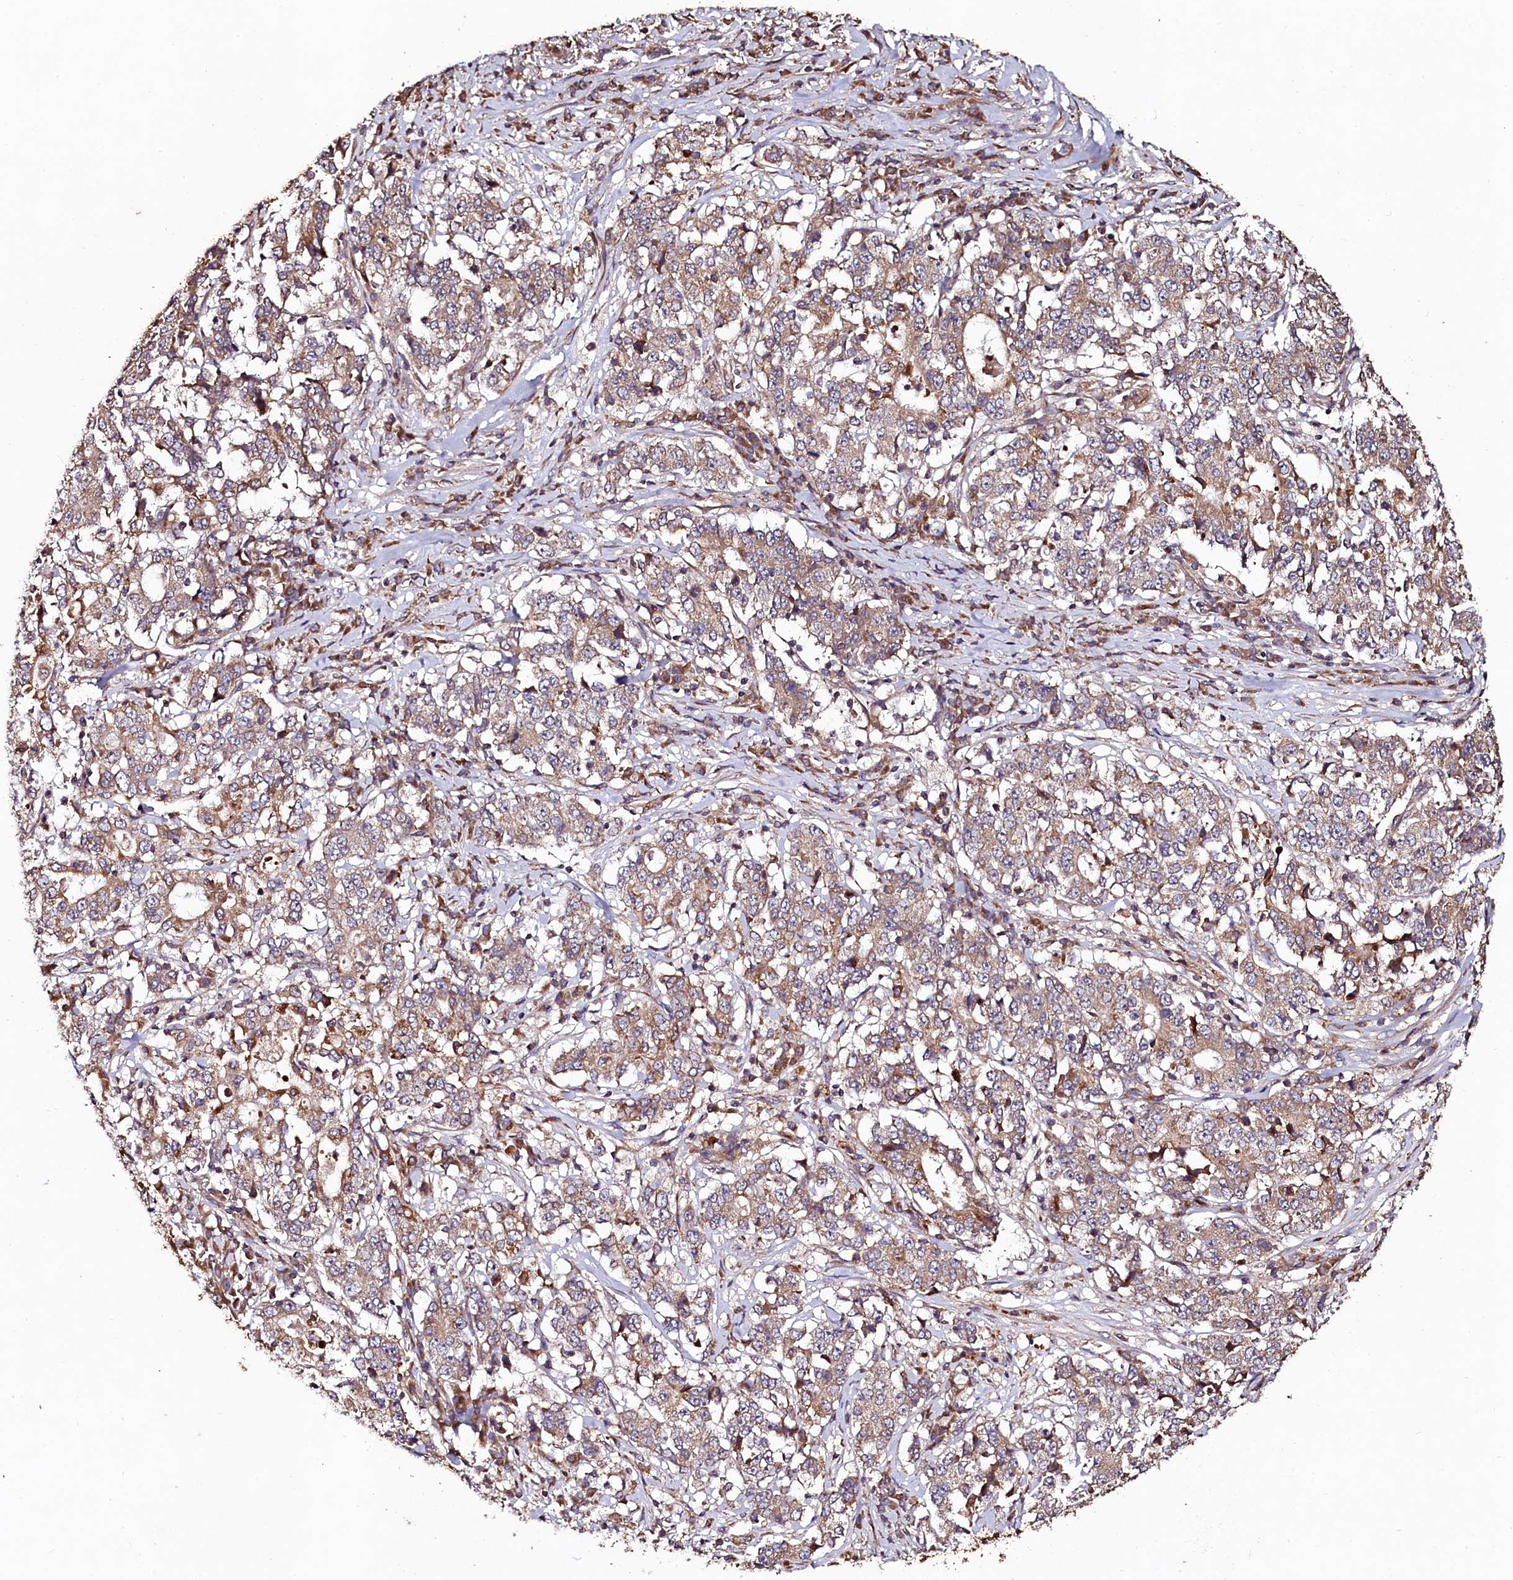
{"staining": {"intensity": "moderate", "quantity": ">75%", "location": "cytoplasmic/membranous"}, "tissue": "stomach cancer", "cell_type": "Tumor cells", "image_type": "cancer", "snomed": [{"axis": "morphology", "description": "Adenocarcinoma, NOS"}, {"axis": "topography", "description": "Stomach"}], "caption": "Approximately >75% of tumor cells in stomach cancer (adenocarcinoma) reveal moderate cytoplasmic/membranous protein positivity as visualized by brown immunohistochemical staining.", "gene": "SEC24C", "patient": {"sex": "male", "age": 59}}